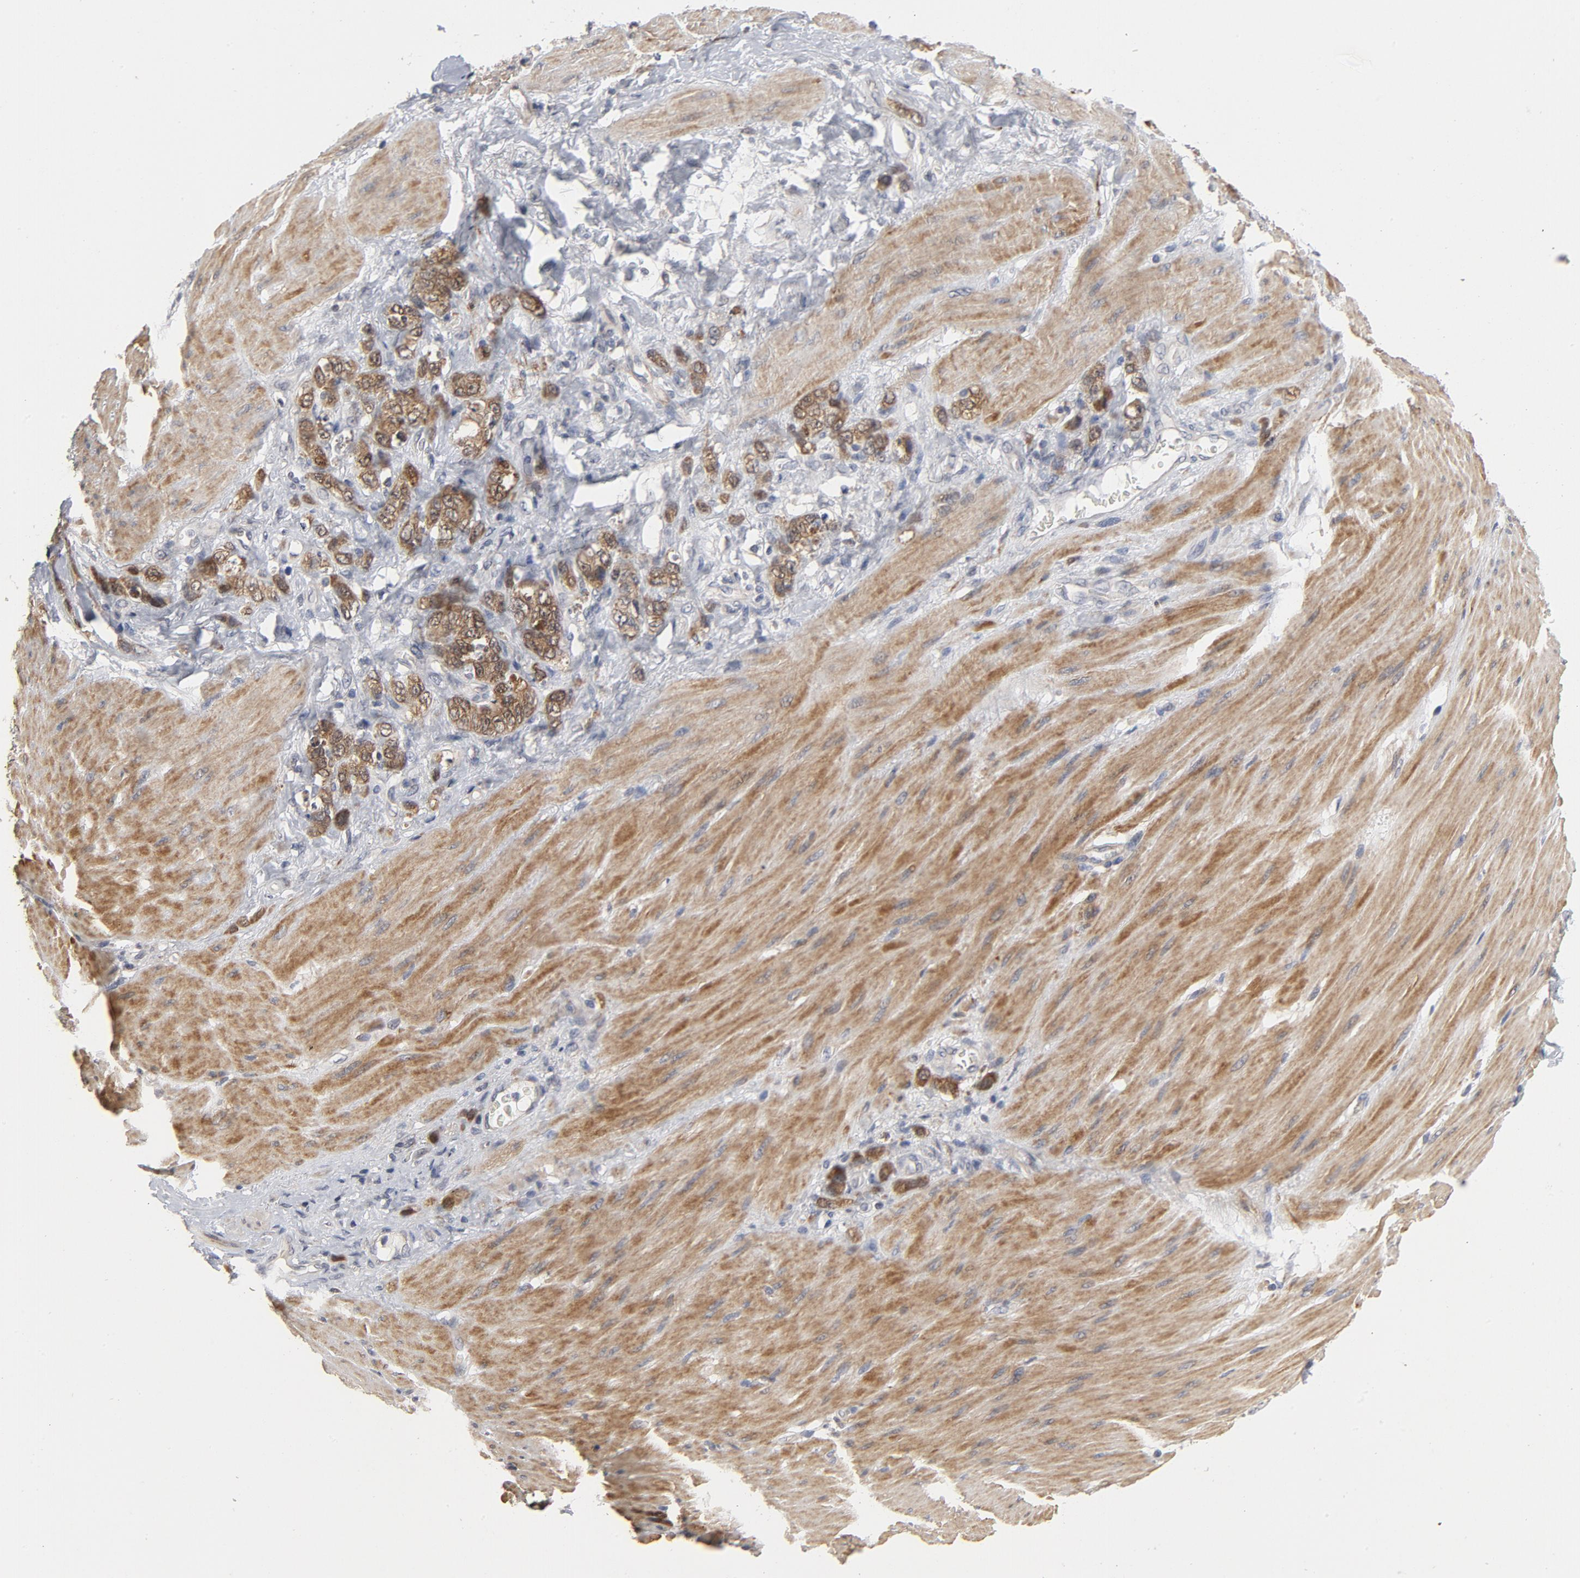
{"staining": {"intensity": "moderate", "quantity": ">75%", "location": "cytoplasmic/membranous"}, "tissue": "stomach cancer", "cell_type": "Tumor cells", "image_type": "cancer", "snomed": [{"axis": "morphology", "description": "Normal tissue, NOS"}, {"axis": "morphology", "description": "Adenocarcinoma, NOS"}, {"axis": "topography", "description": "Stomach"}], "caption": "Approximately >75% of tumor cells in human stomach cancer (adenocarcinoma) show moderate cytoplasmic/membranous protein expression as visualized by brown immunohistochemical staining.", "gene": "PPP1R1B", "patient": {"sex": "male", "age": 82}}